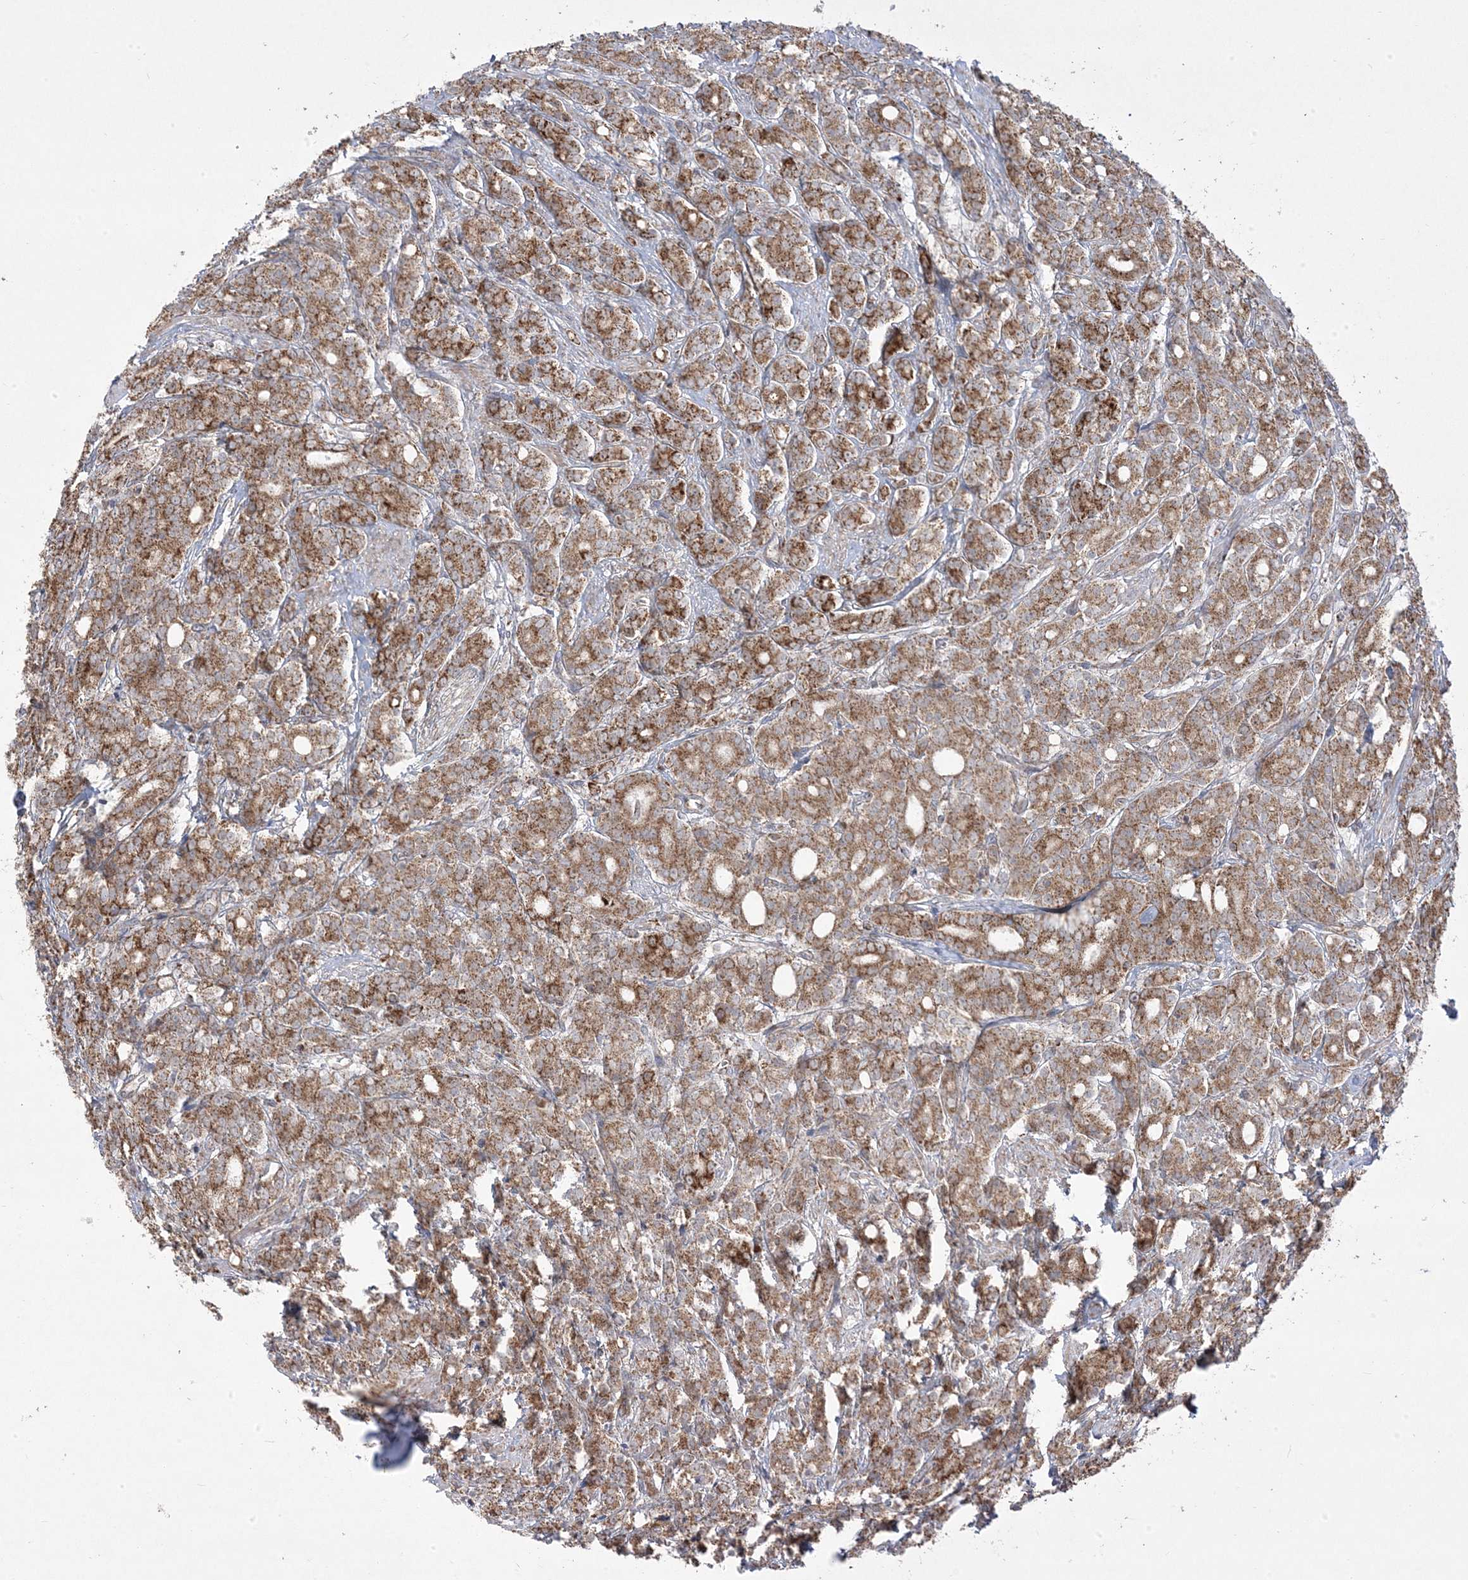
{"staining": {"intensity": "strong", "quantity": ">75%", "location": "cytoplasmic/membranous"}, "tissue": "prostate cancer", "cell_type": "Tumor cells", "image_type": "cancer", "snomed": [{"axis": "morphology", "description": "Adenocarcinoma, High grade"}, {"axis": "topography", "description": "Prostate"}], "caption": "Tumor cells reveal high levels of strong cytoplasmic/membranous positivity in about >75% of cells in human prostate adenocarcinoma (high-grade).", "gene": "CLUAP1", "patient": {"sex": "male", "age": 62}}